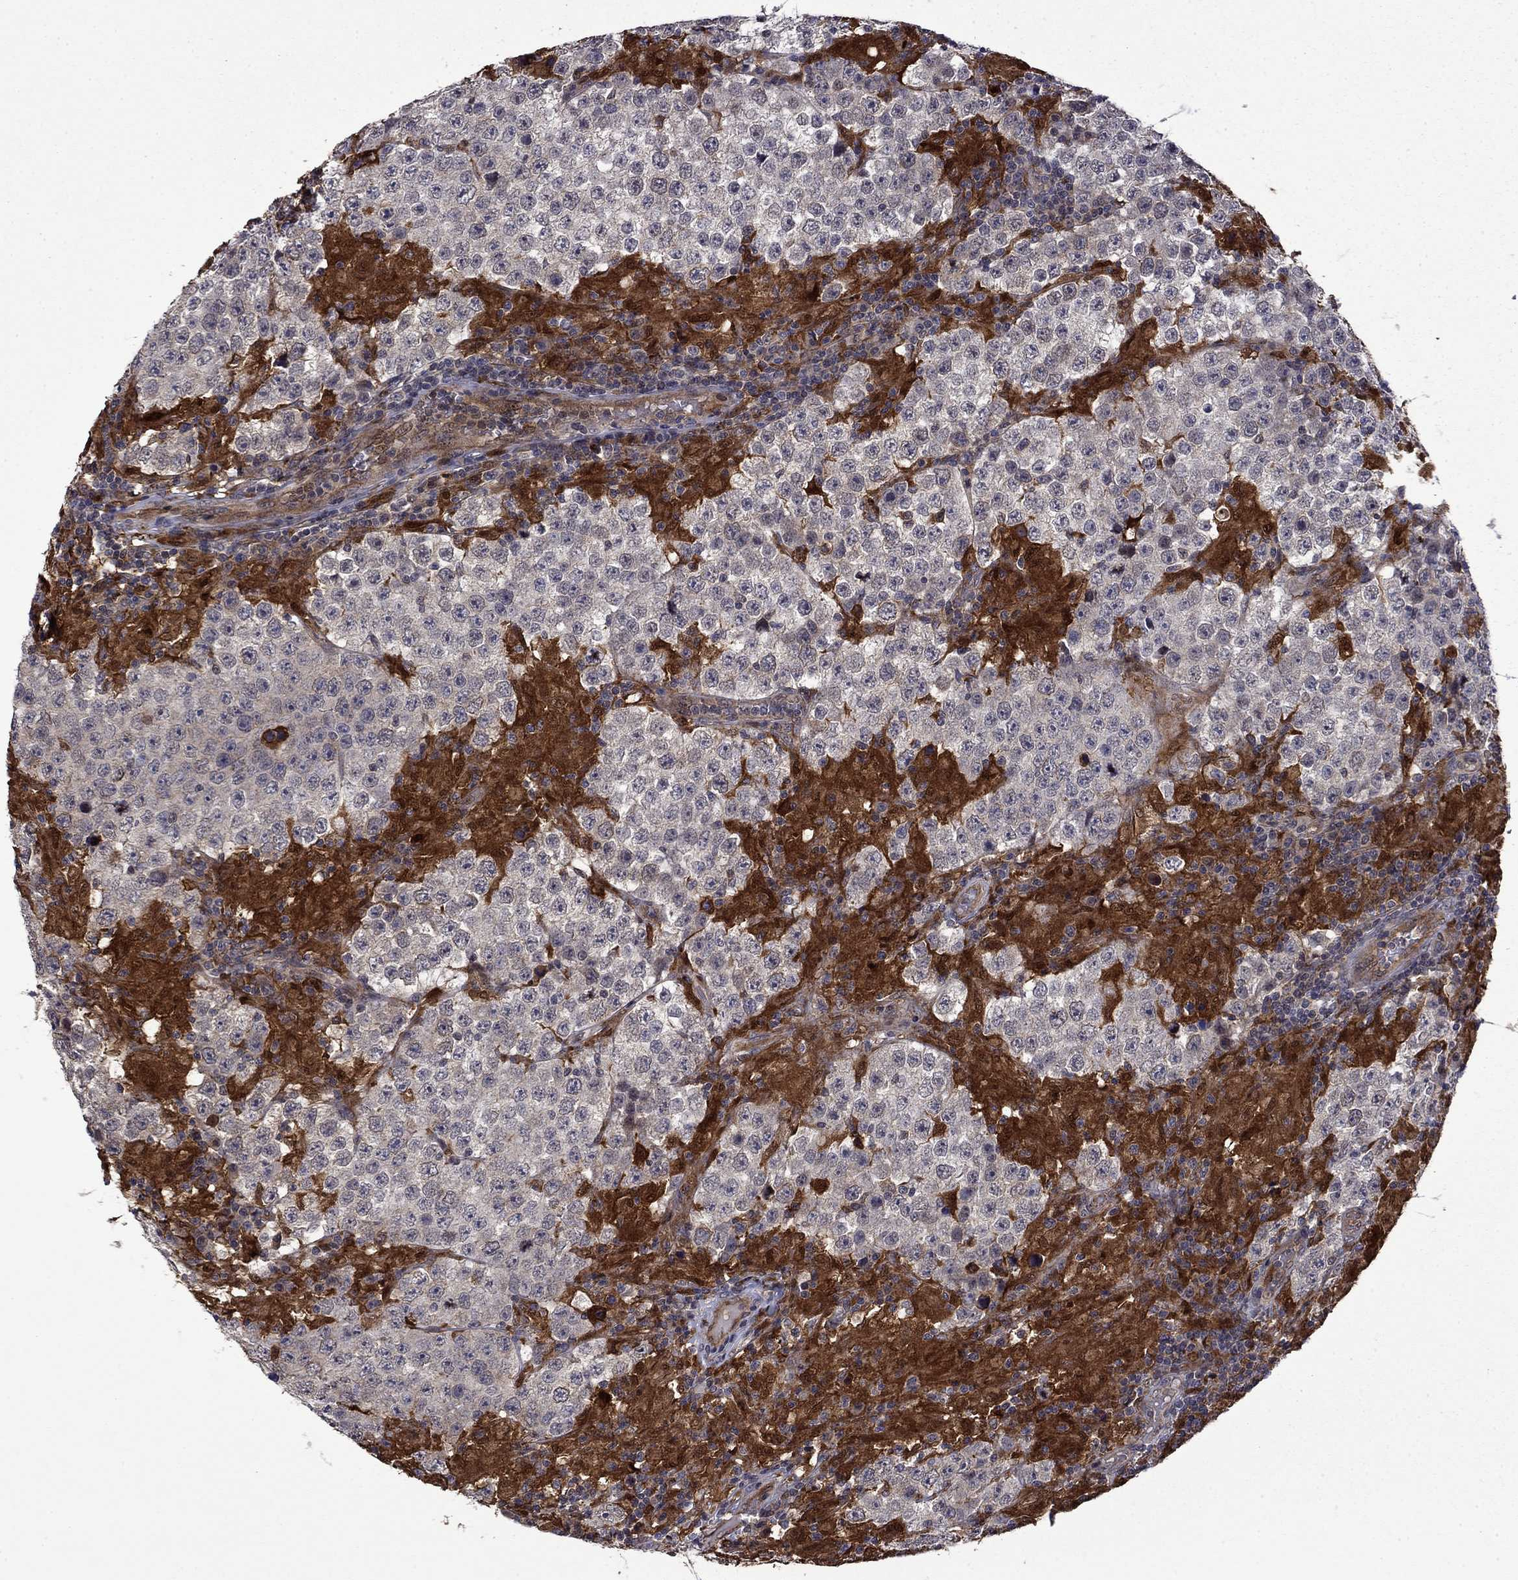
{"staining": {"intensity": "negative", "quantity": "none", "location": "none"}, "tissue": "testis cancer", "cell_type": "Tumor cells", "image_type": "cancer", "snomed": [{"axis": "morphology", "description": "Seminoma, NOS"}, {"axis": "morphology", "description": "Carcinoma, Embryonal, NOS"}, {"axis": "topography", "description": "Testis"}], "caption": "A histopathology image of testis cancer stained for a protein shows no brown staining in tumor cells.", "gene": "TPMT", "patient": {"sex": "male", "age": 41}}